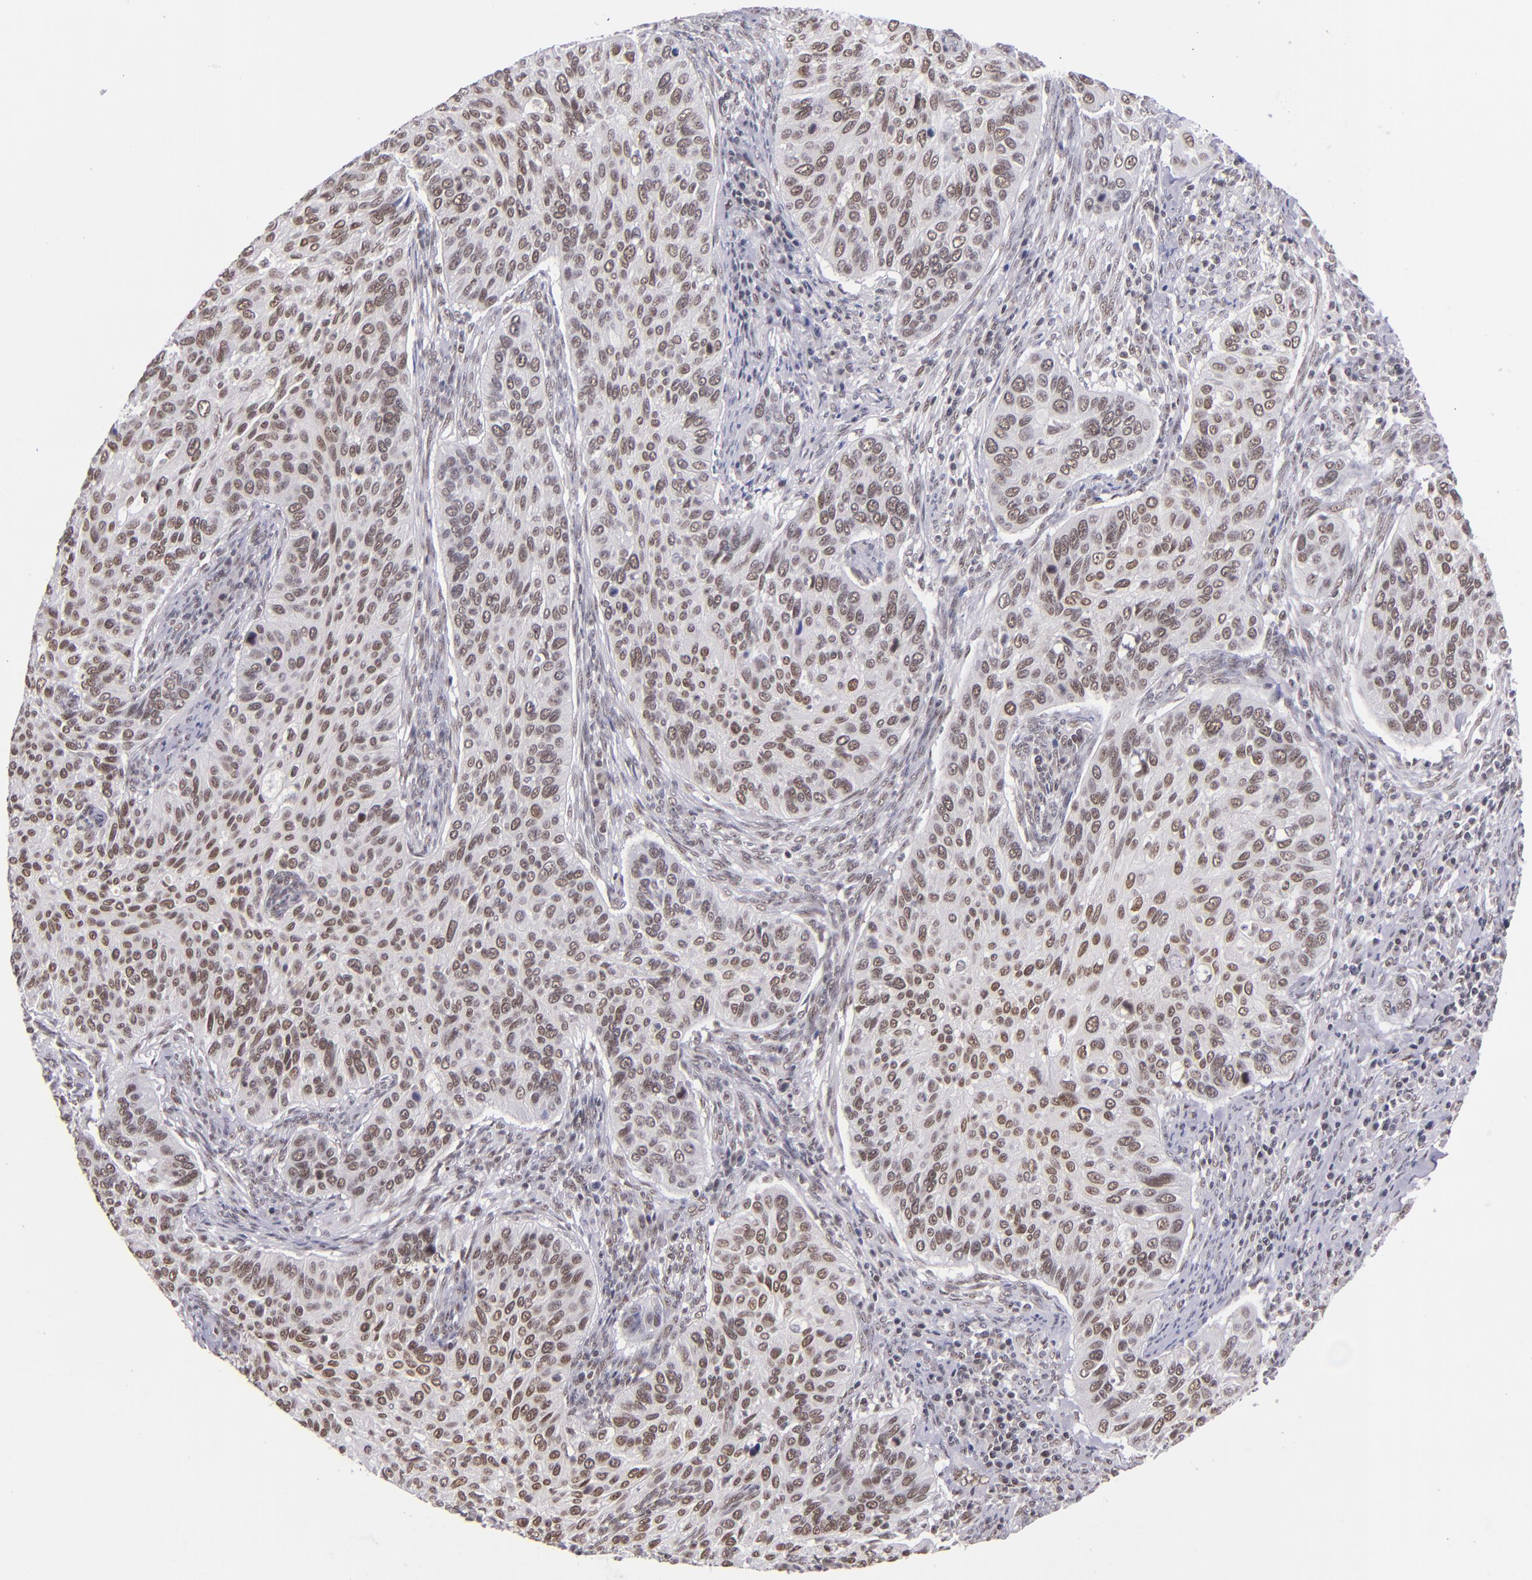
{"staining": {"intensity": "moderate", "quantity": ">75%", "location": "nuclear"}, "tissue": "cervical cancer", "cell_type": "Tumor cells", "image_type": "cancer", "snomed": [{"axis": "morphology", "description": "Adenocarcinoma, NOS"}, {"axis": "topography", "description": "Cervix"}], "caption": "Immunohistochemical staining of human adenocarcinoma (cervical) reveals medium levels of moderate nuclear protein staining in approximately >75% of tumor cells.", "gene": "ZNF148", "patient": {"sex": "female", "age": 29}}